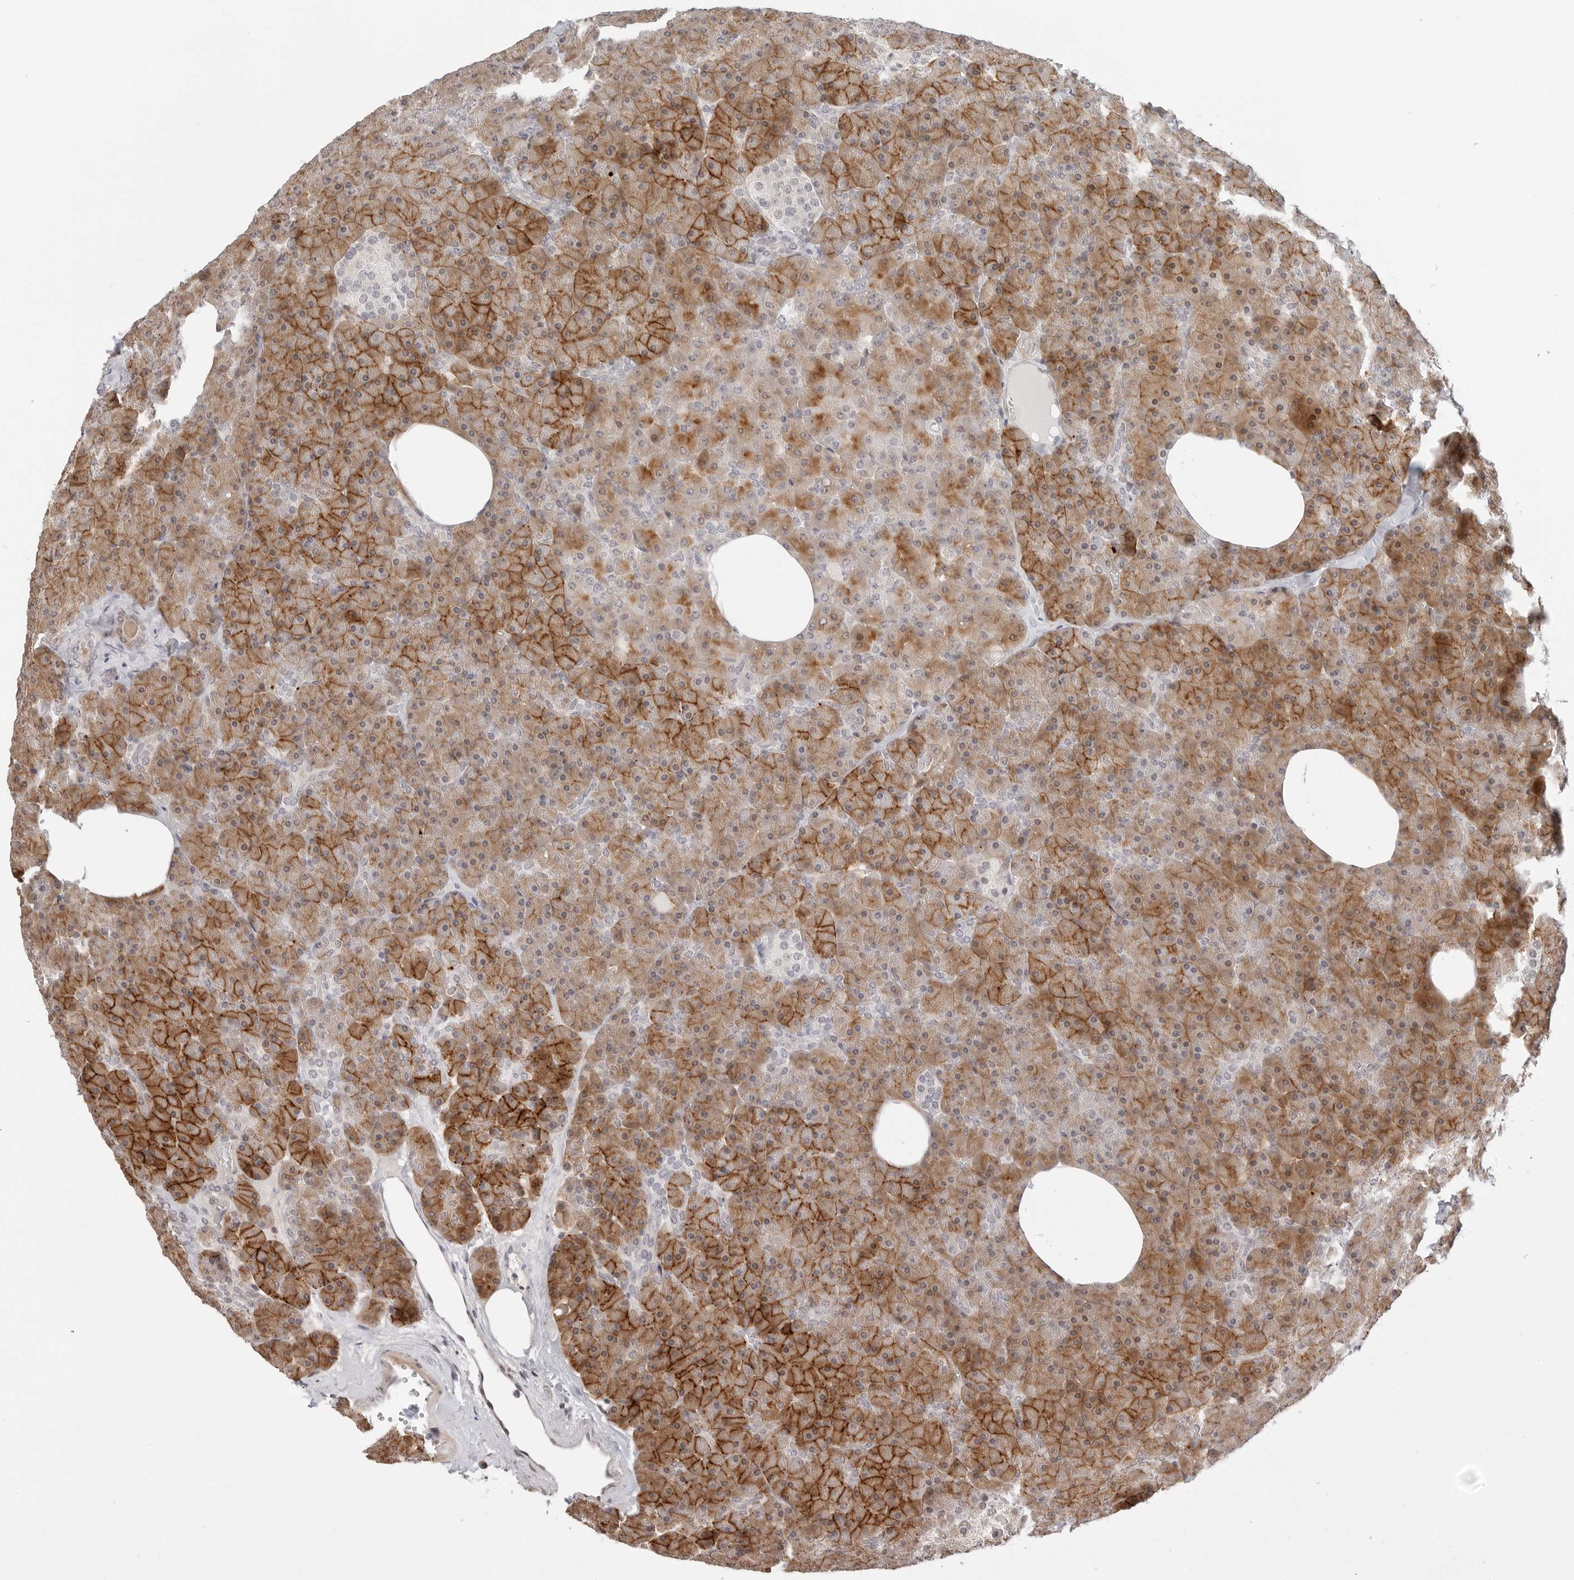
{"staining": {"intensity": "strong", "quantity": ">75%", "location": "cytoplasmic/membranous"}, "tissue": "pancreas", "cell_type": "Exocrine glandular cells", "image_type": "normal", "snomed": [{"axis": "morphology", "description": "Normal tissue, NOS"}, {"axis": "morphology", "description": "Carcinoid, malignant, NOS"}, {"axis": "topography", "description": "Pancreas"}], "caption": "A brown stain labels strong cytoplasmic/membranous staining of a protein in exocrine glandular cells of normal human pancreas. (Stains: DAB (3,3'-diaminobenzidine) in brown, nuclei in blue, Microscopy: brightfield microscopy at high magnification).", "gene": "GEM", "patient": {"sex": "female", "age": 35}}